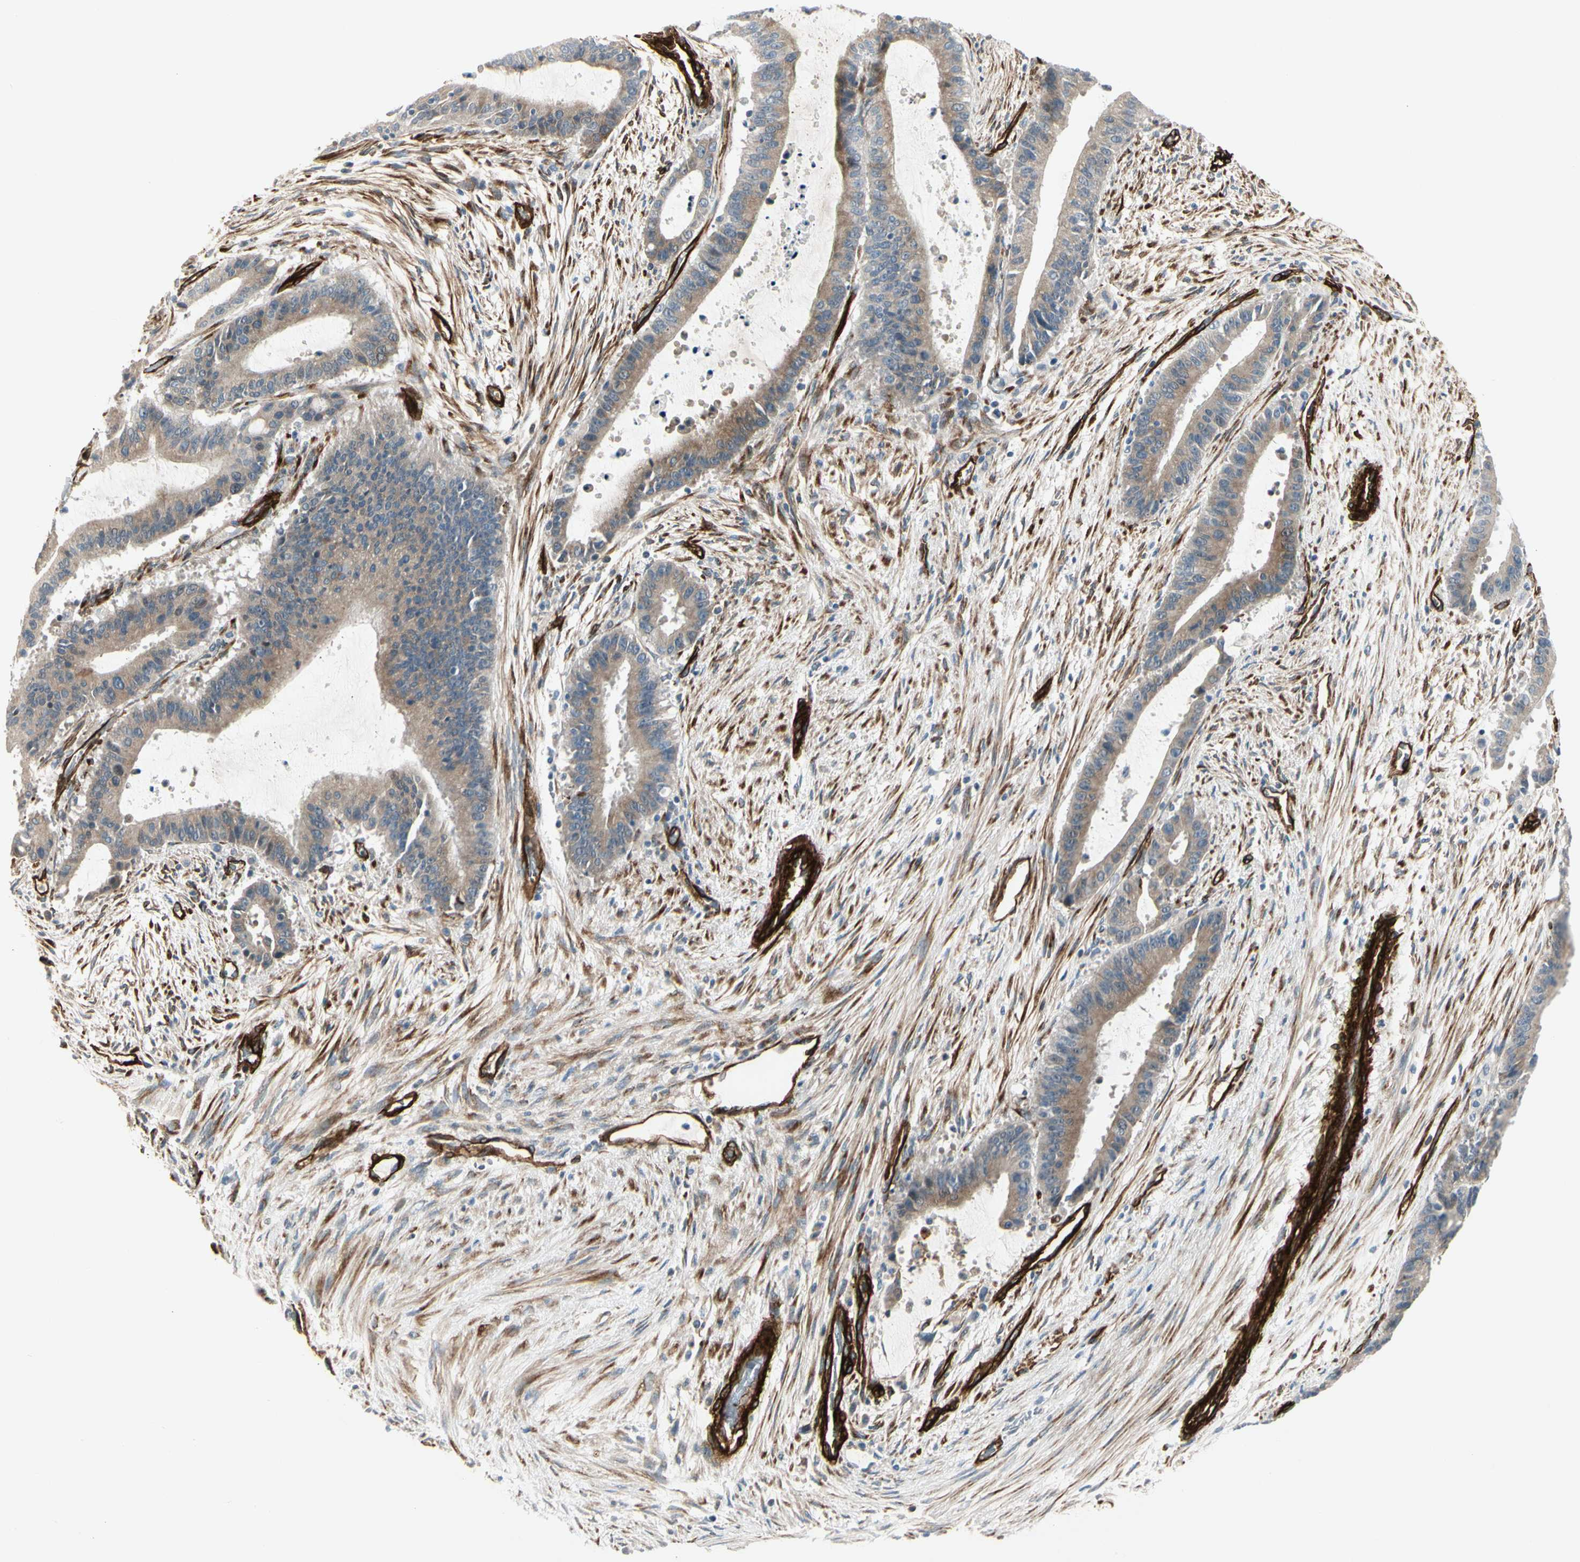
{"staining": {"intensity": "moderate", "quantity": ">75%", "location": "cytoplasmic/membranous"}, "tissue": "liver cancer", "cell_type": "Tumor cells", "image_type": "cancer", "snomed": [{"axis": "morphology", "description": "Cholangiocarcinoma"}, {"axis": "topography", "description": "Liver"}], "caption": "This histopathology image reveals immunohistochemistry staining of human liver cancer (cholangiocarcinoma), with medium moderate cytoplasmic/membranous positivity in approximately >75% of tumor cells.", "gene": "MCAM", "patient": {"sex": "female", "age": 73}}